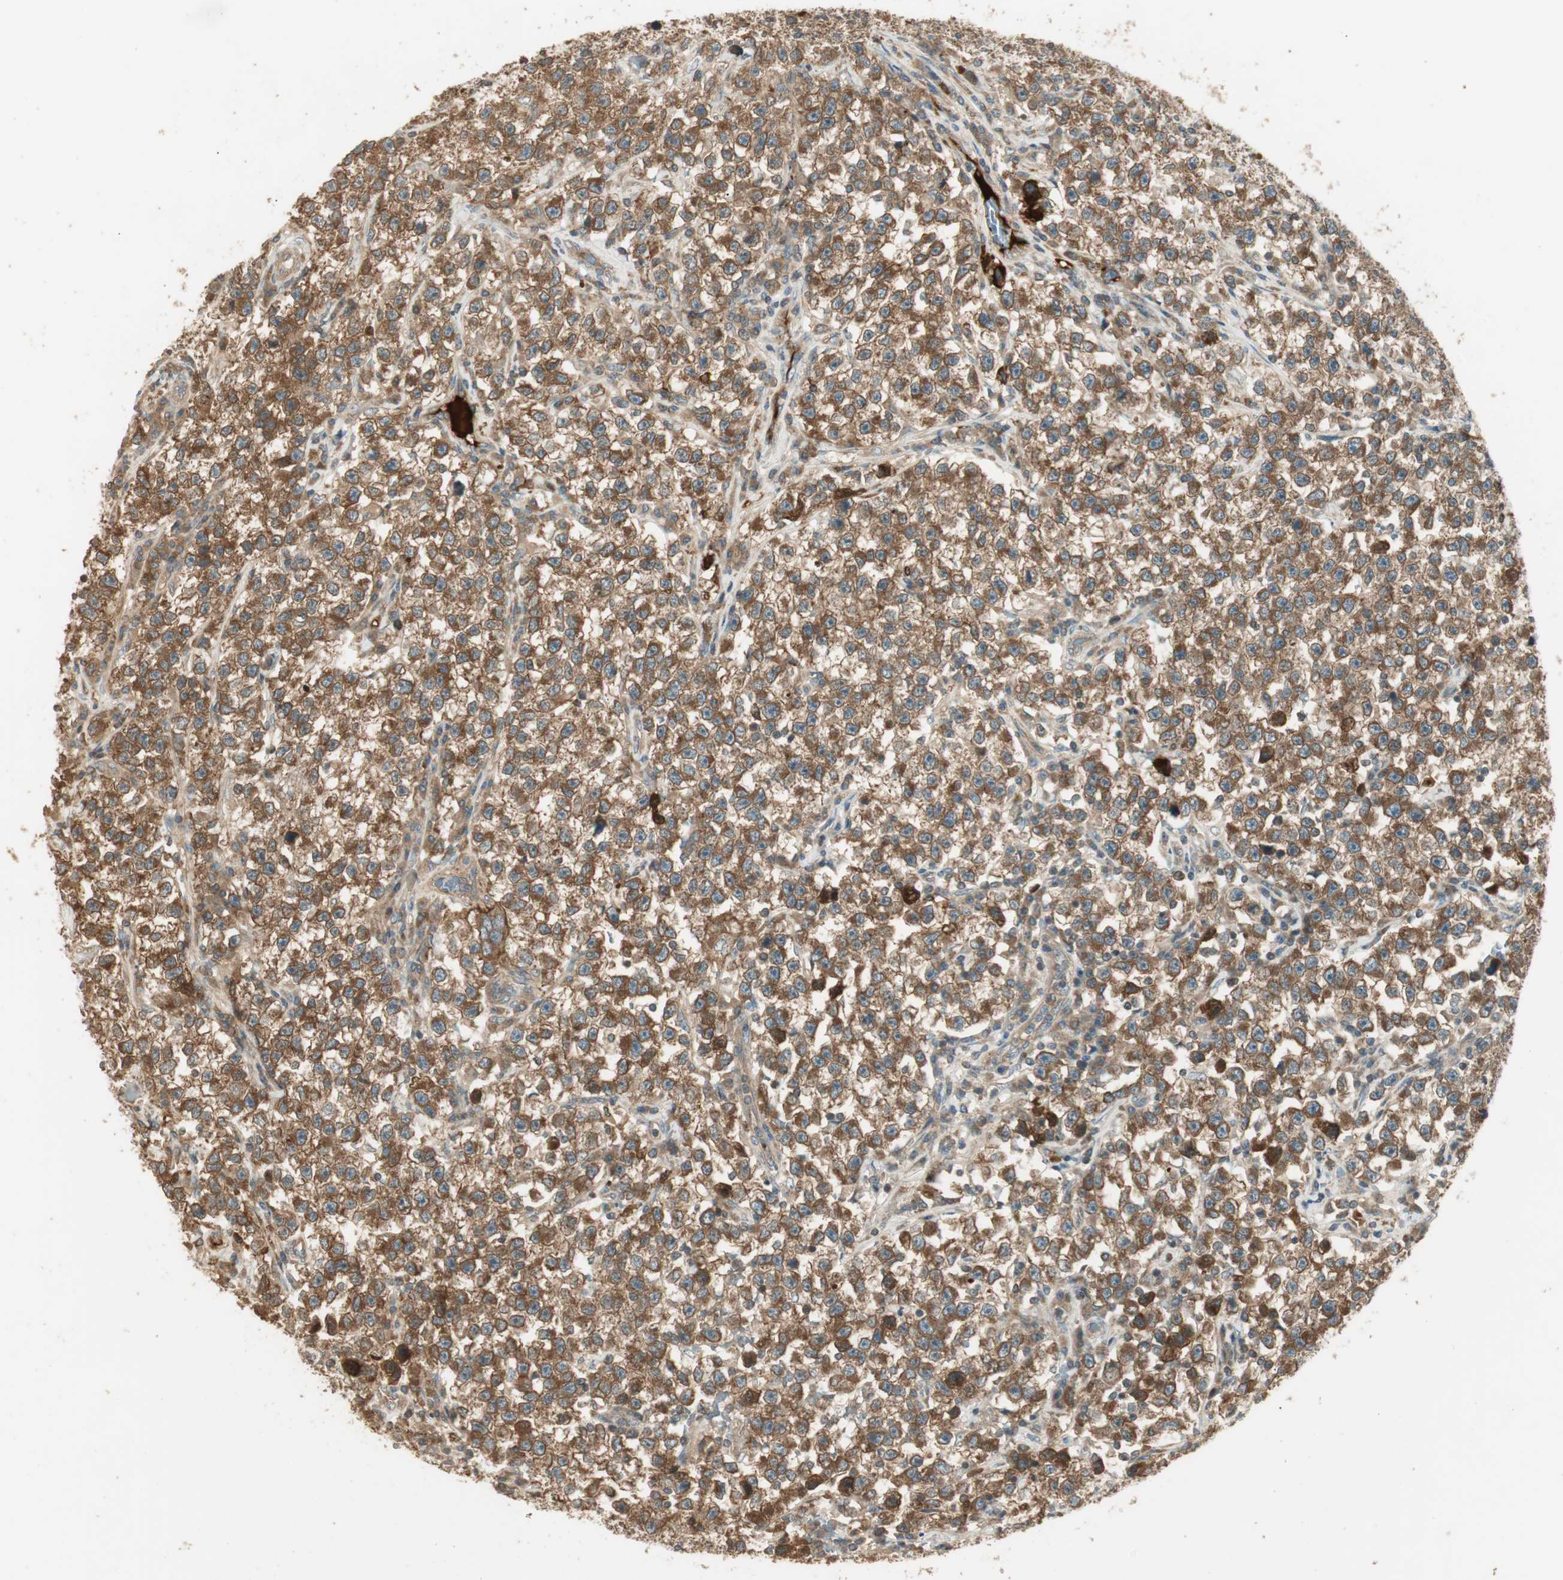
{"staining": {"intensity": "moderate", "quantity": ">75%", "location": "cytoplasmic/membranous"}, "tissue": "testis cancer", "cell_type": "Tumor cells", "image_type": "cancer", "snomed": [{"axis": "morphology", "description": "Seminoma, NOS"}, {"axis": "topography", "description": "Testis"}], "caption": "This image exhibits seminoma (testis) stained with immunohistochemistry to label a protein in brown. The cytoplasmic/membranous of tumor cells show moderate positivity for the protein. Nuclei are counter-stained blue.", "gene": "PFDN5", "patient": {"sex": "male", "age": 22}}